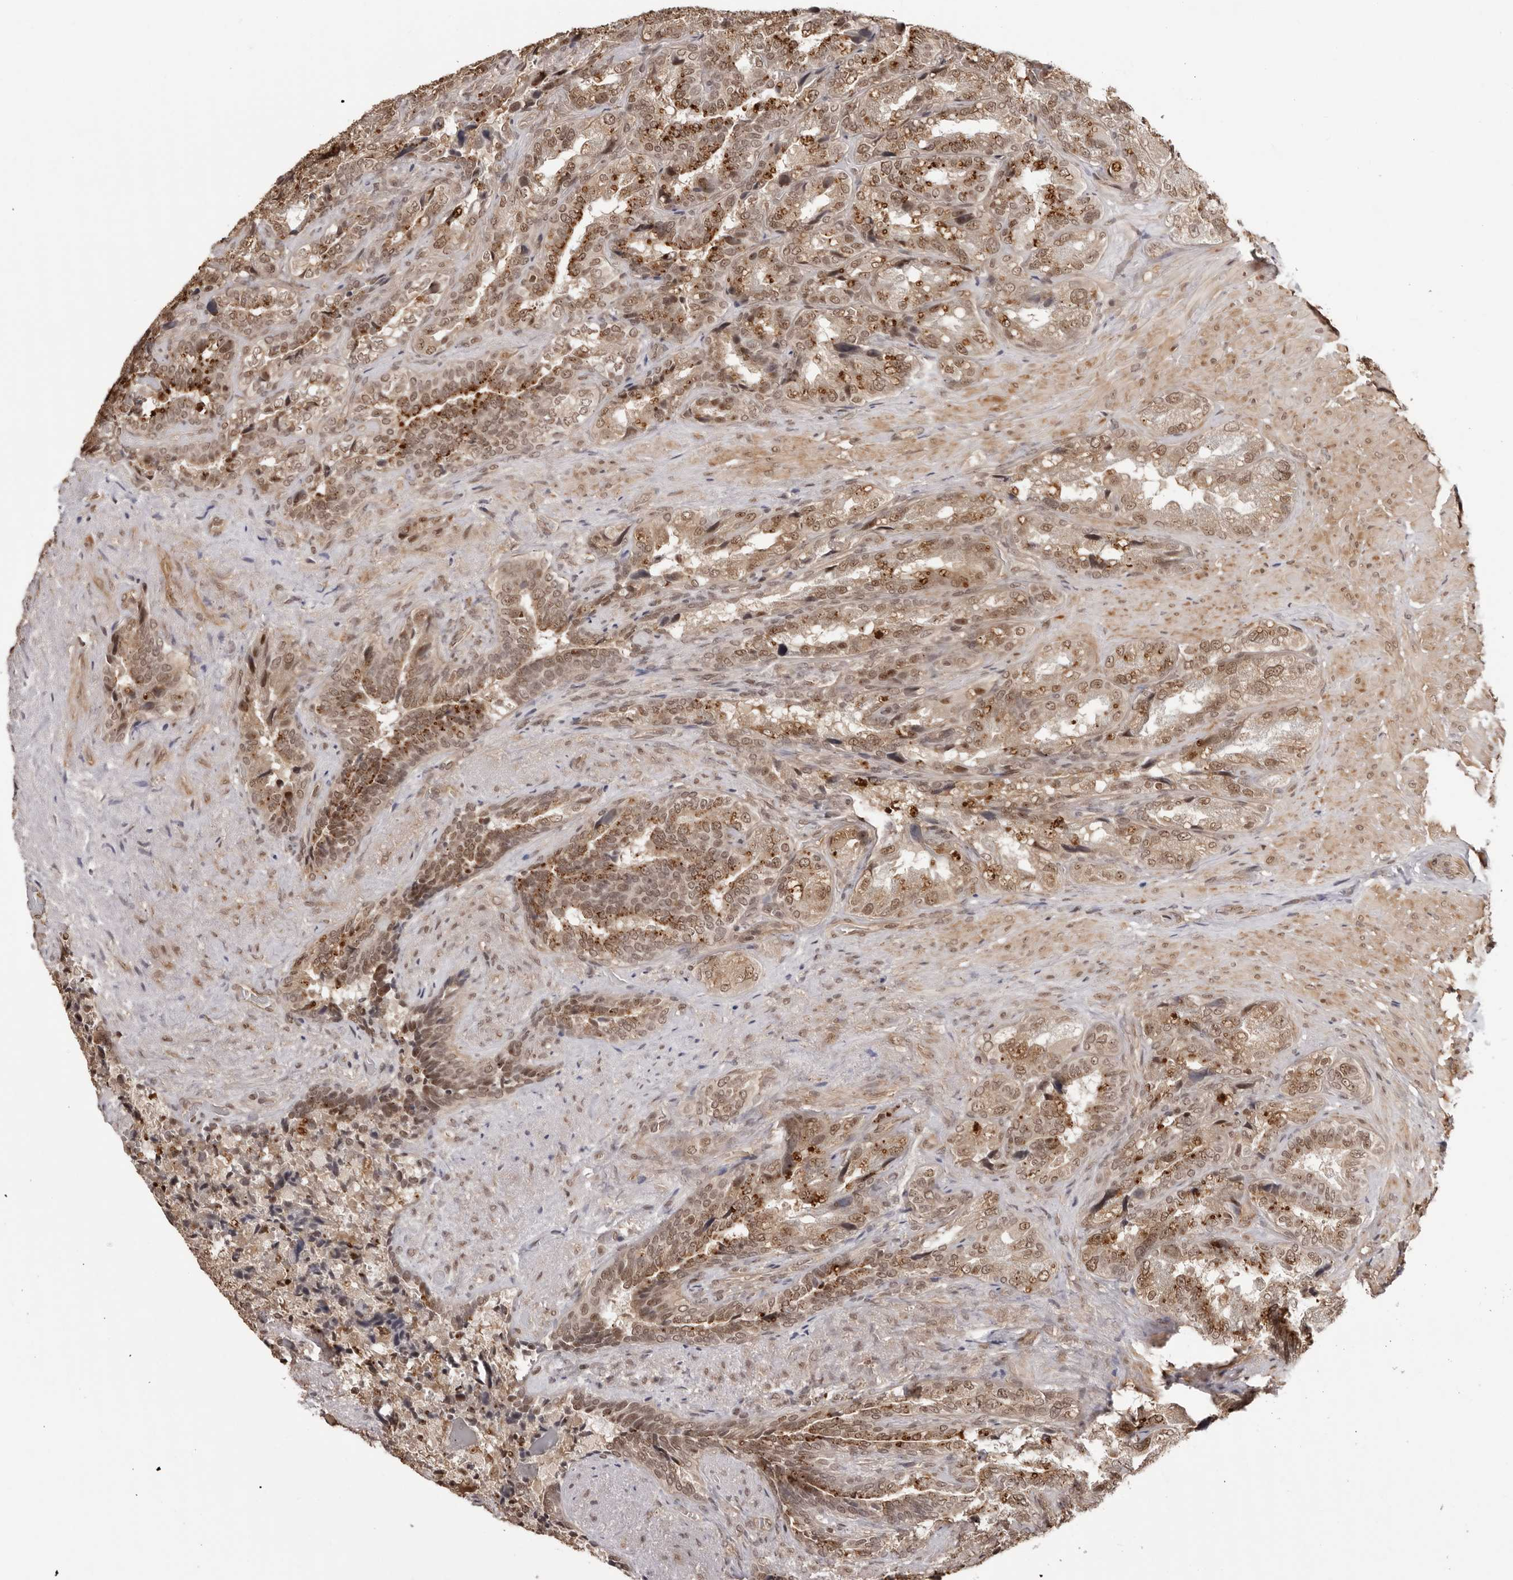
{"staining": {"intensity": "moderate", "quantity": ">75%", "location": "cytoplasmic/membranous,nuclear"}, "tissue": "seminal vesicle", "cell_type": "Glandular cells", "image_type": "normal", "snomed": [{"axis": "morphology", "description": "Normal tissue, NOS"}, {"axis": "topography", "description": "Seminal veicle"}, {"axis": "topography", "description": "Peripheral nerve tissue"}], "caption": "Protein expression by immunohistochemistry (IHC) demonstrates moderate cytoplasmic/membranous,nuclear staining in about >75% of glandular cells in normal seminal vesicle.", "gene": "SDE2", "patient": {"sex": "male", "age": 63}}